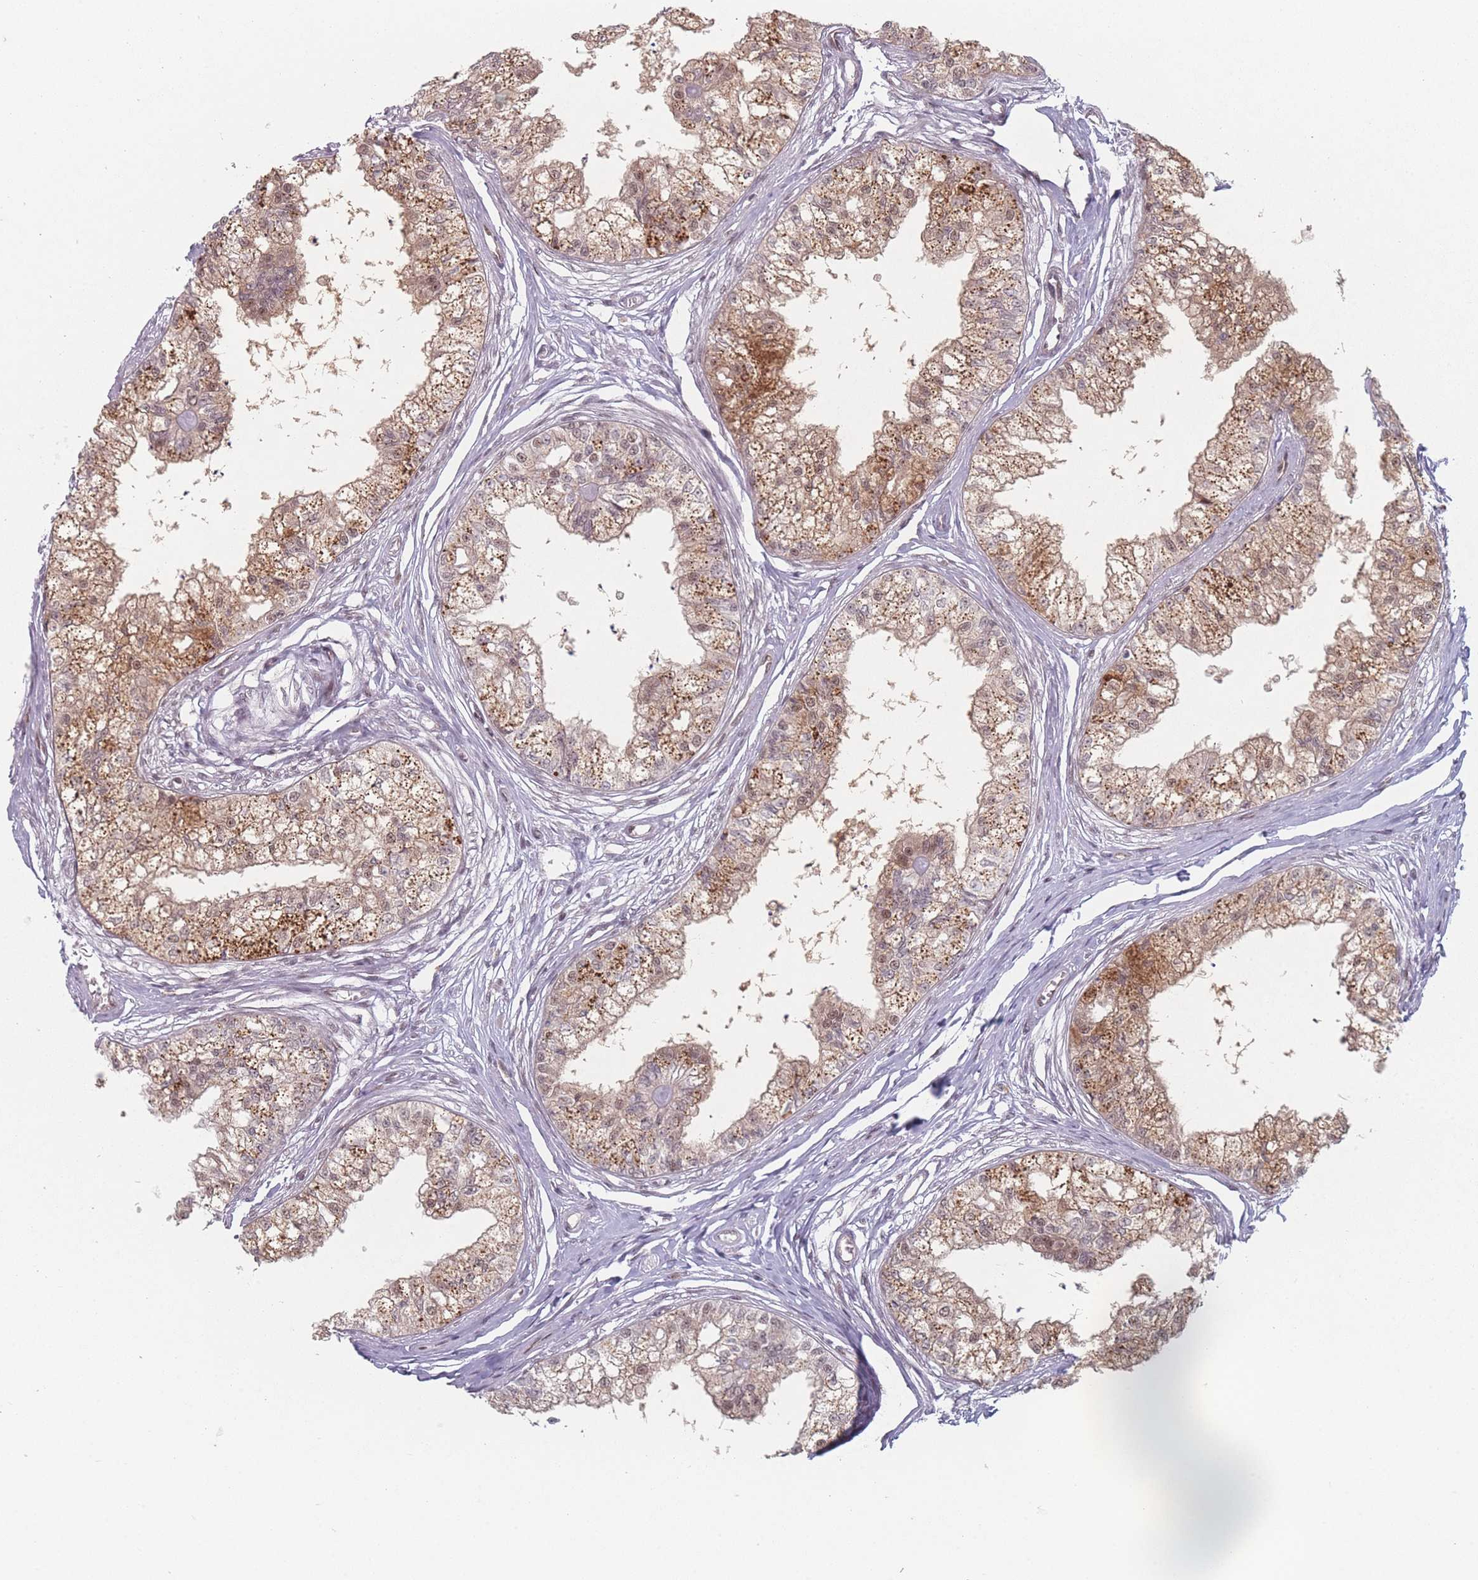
{"staining": {"intensity": "strong", "quantity": "25%-75%", "location": "cytoplasmic/membranous,nuclear"}, "tissue": "epididymis", "cell_type": "Glandular cells", "image_type": "normal", "snomed": [{"axis": "morphology", "description": "Normal tissue, NOS"}, {"axis": "topography", "description": "Epididymis"}], "caption": "This histopathology image displays immunohistochemistry (IHC) staining of benign human epididymis, with high strong cytoplasmic/membranous,nuclear positivity in approximately 25%-75% of glandular cells.", "gene": "ZC3H14", "patient": {"sex": "male", "age": 79}}